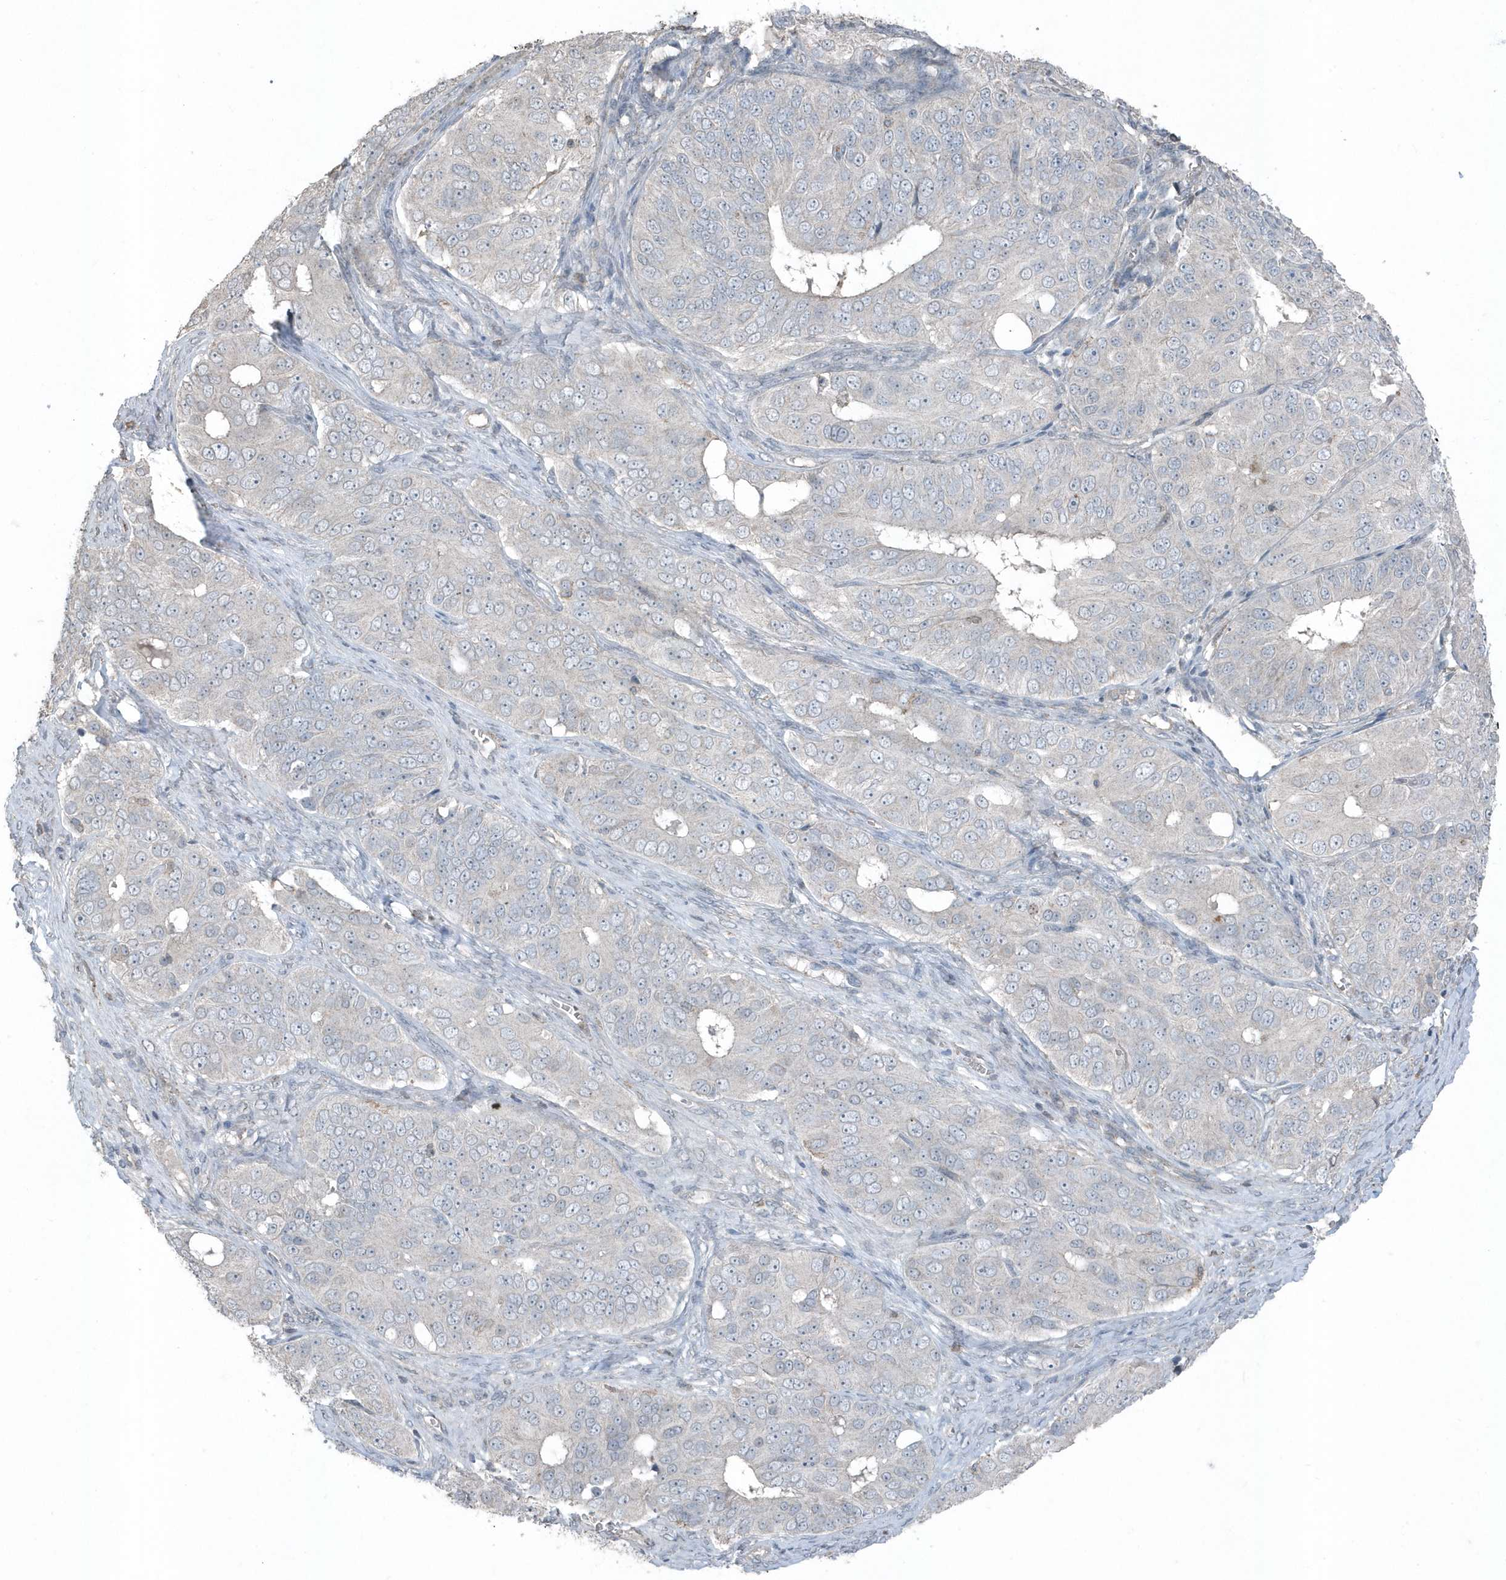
{"staining": {"intensity": "negative", "quantity": "none", "location": "none"}, "tissue": "ovarian cancer", "cell_type": "Tumor cells", "image_type": "cancer", "snomed": [{"axis": "morphology", "description": "Carcinoma, endometroid"}, {"axis": "topography", "description": "Ovary"}], "caption": "Photomicrograph shows no significant protein positivity in tumor cells of endometroid carcinoma (ovarian). (DAB (3,3'-diaminobenzidine) immunohistochemistry, high magnification).", "gene": "ACTC1", "patient": {"sex": "female", "age": 51}}